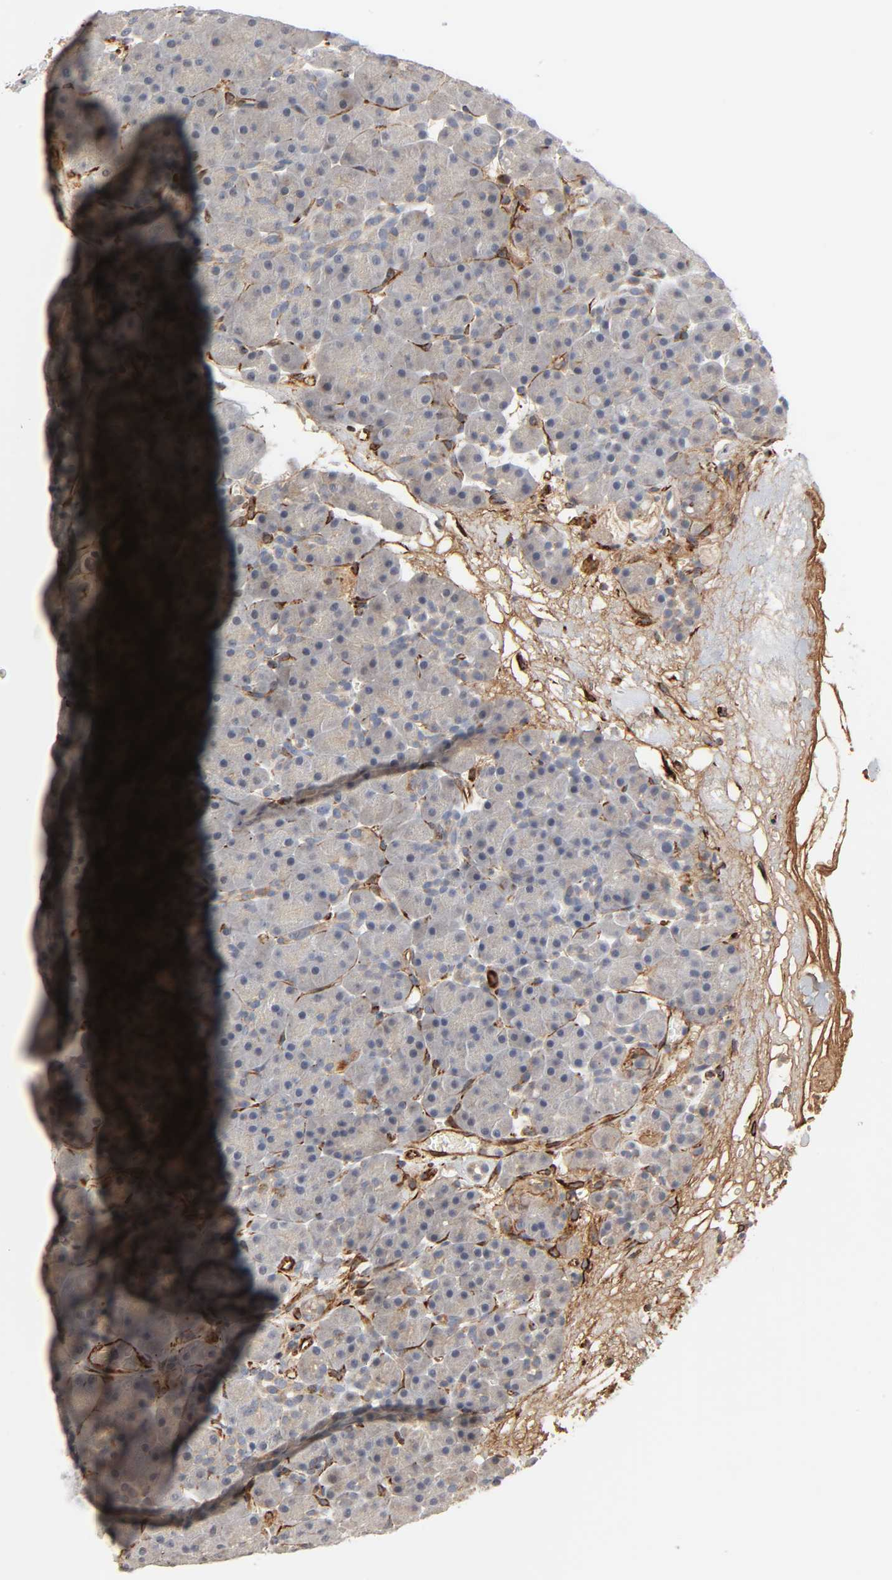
{"staining": {"intensity": "weak", "quantity": ">75%", "location": "cytoplasmic/membranous"}, "tissue": "pancreas", "cell_type": "Exocrine glandular cells", "image_type": "normal", "snomed": [{"axis": "morphology", "description": "Normal tissue, NOS"}, {"axis": "topography", "description": "Pancreas"}], "caption": "Immunohistochemical staining of benign human pancreas shows >75% levels of weak cytoplasmic/membranous protein expression in approximately >75% of exocrine glandular cells. The staining was performed using DAB to visualize the protein expression in brown, while the nuclei were stained in blue with hematoxylin (Magnification: 20x).", "gene": "REEP5", "patient": {"sex": "male", "age": 66}}